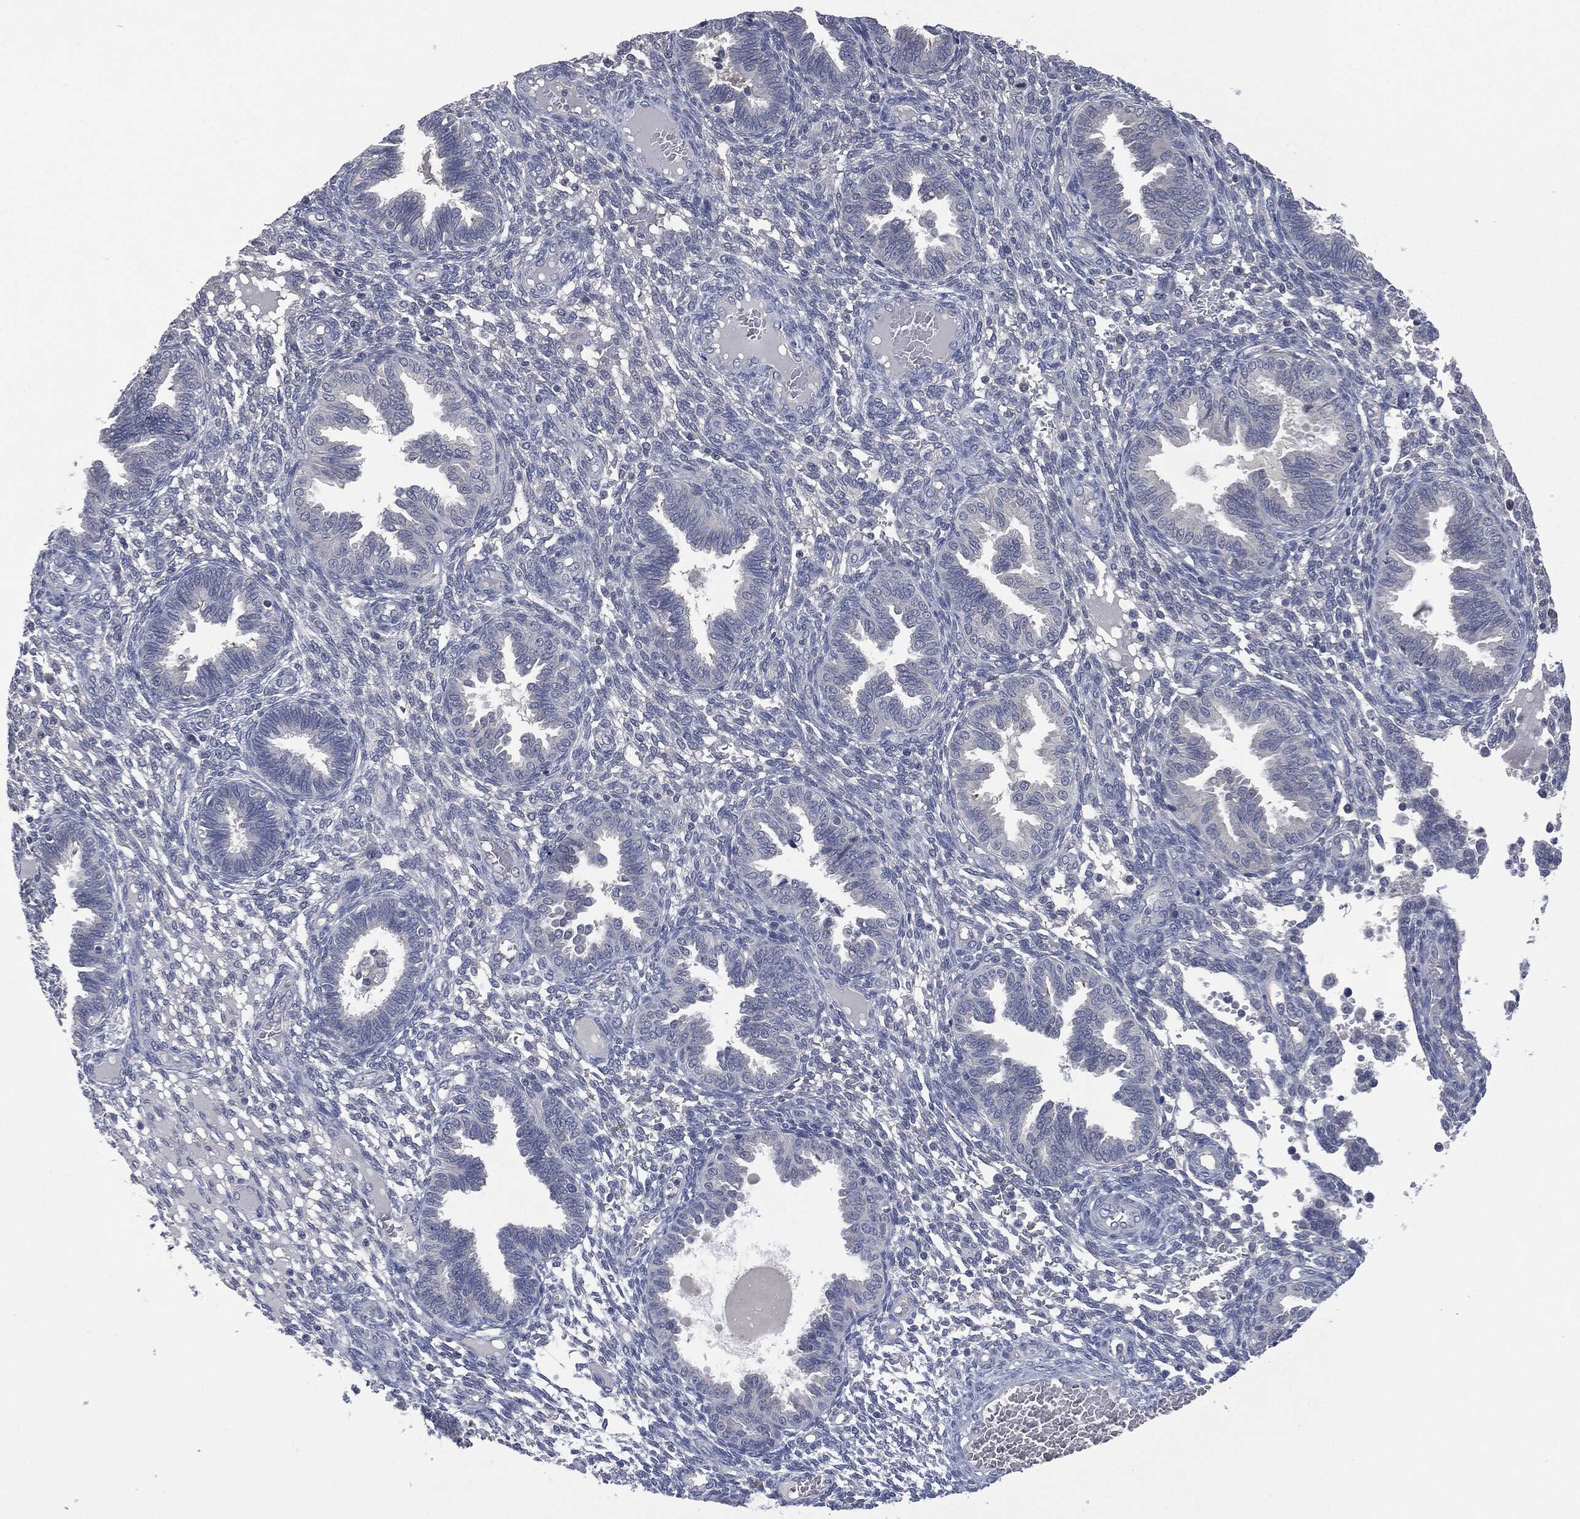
{"staining": {"intensity": "negative", "quantity": "none", "location": "none"}, "tissue": "endometrium", "cell_type": "Cells in endometrial stroma", "image_type": "normal", "snomed": [{"axis": "morphology", "description": "Normal tissue, NOS"}, {"axis": "topography", "description": "Endometrium"}], "caption": "Immunohistochemistry of unremarkable endometrium displays no expression in cells in endometrial stroma.", "gene": "IL1RN", "patient": {"sex": "female", "age": 42}}